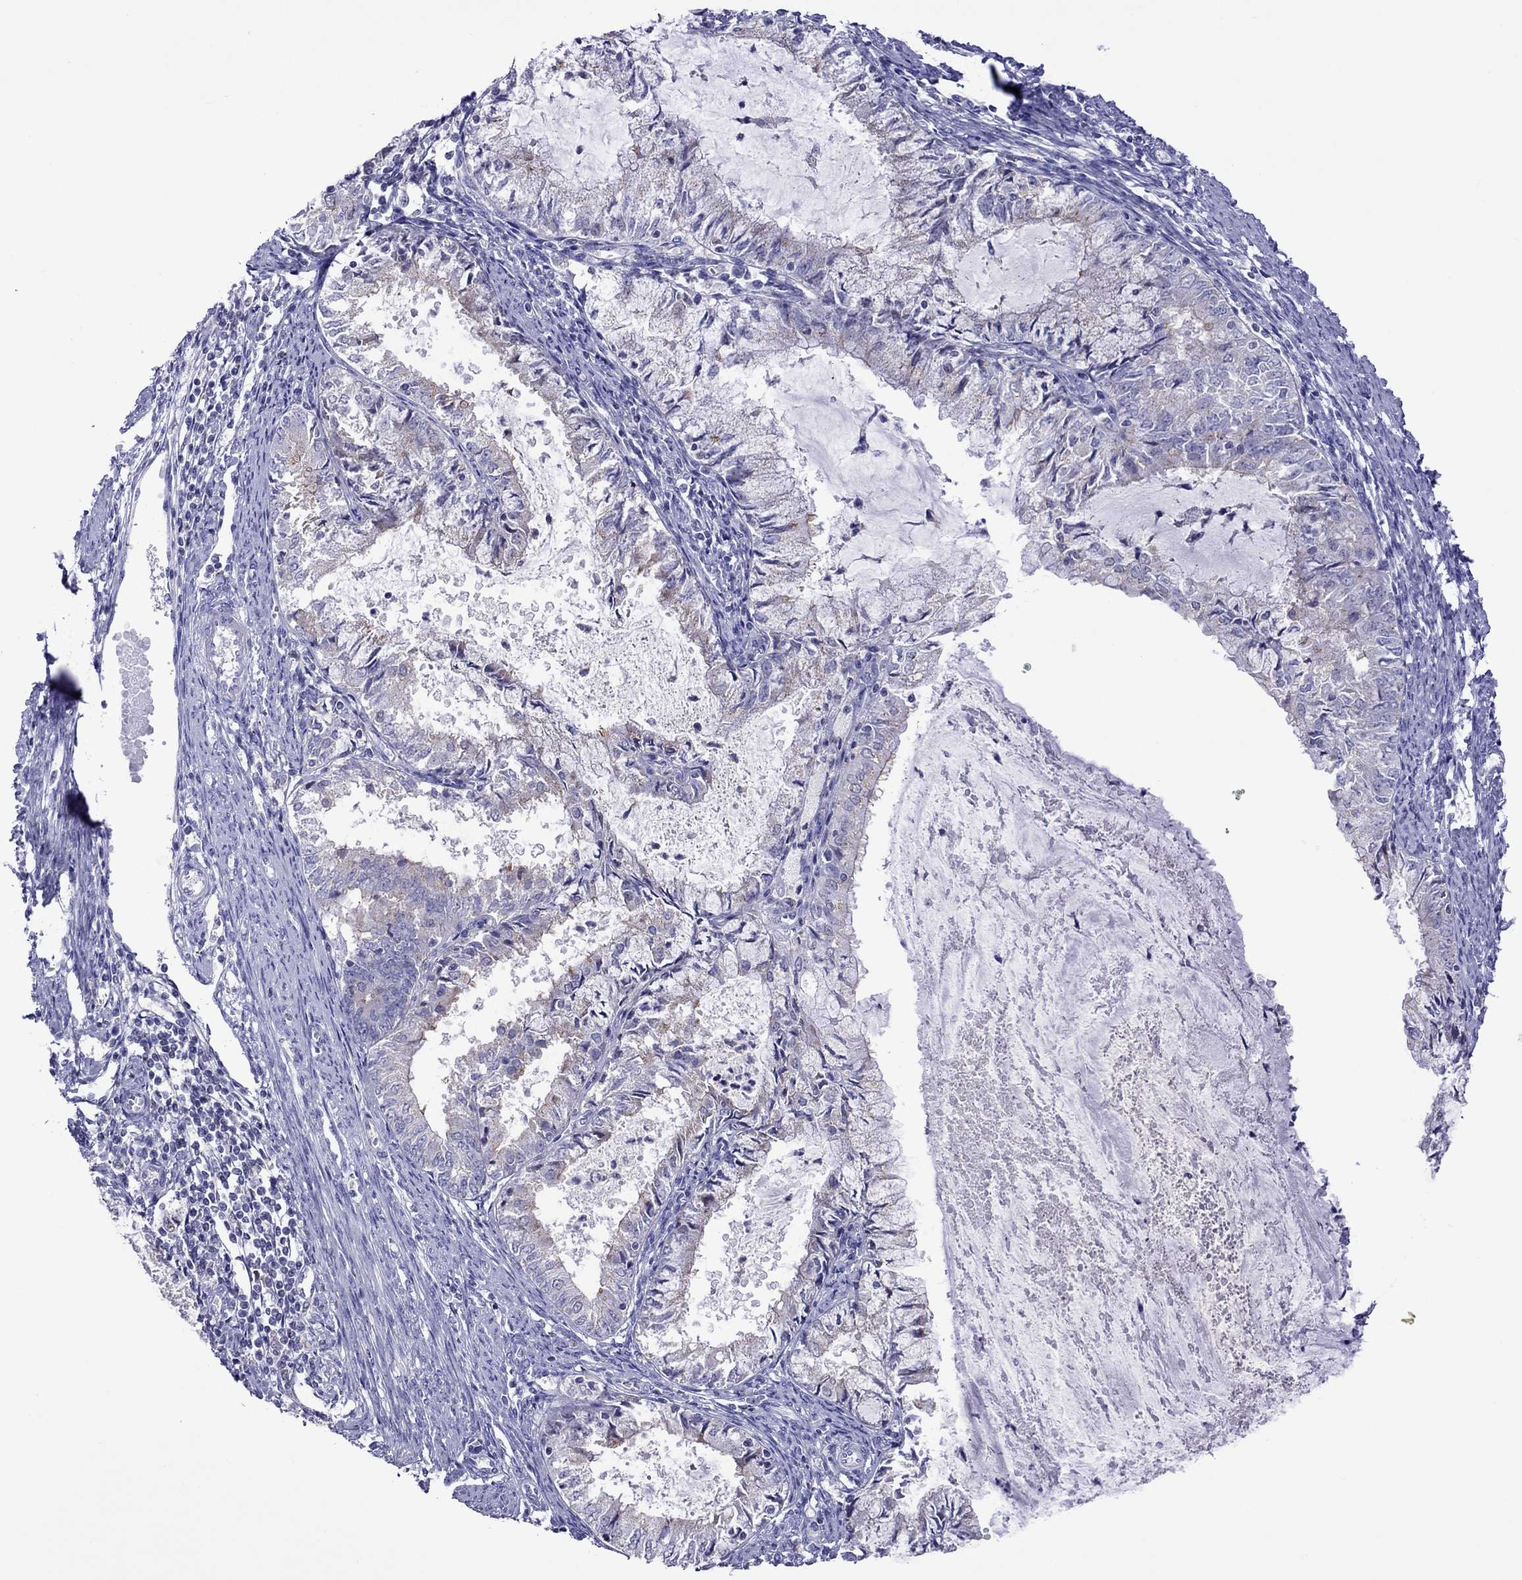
{"staining": {"intensity": "weak", "quantity": "<25%", "location": "cytoplasmic/membranous"}, "tissue": "endometrial cancer", "cell_type": "Tumor cells", "image_type": "cancer", "snomed": [{"axis": "morphology", "description": "Adenocarcinoma, NOS"}, {"axis": "topography", "description": "Endometrium"}], "caption": "This is an immunohistochemistry (IHC) image of human endometrial cancer. There is no expression in tumor cells.", "gene": "MPZ", "patient": {"sex": "female", "age": 57}}